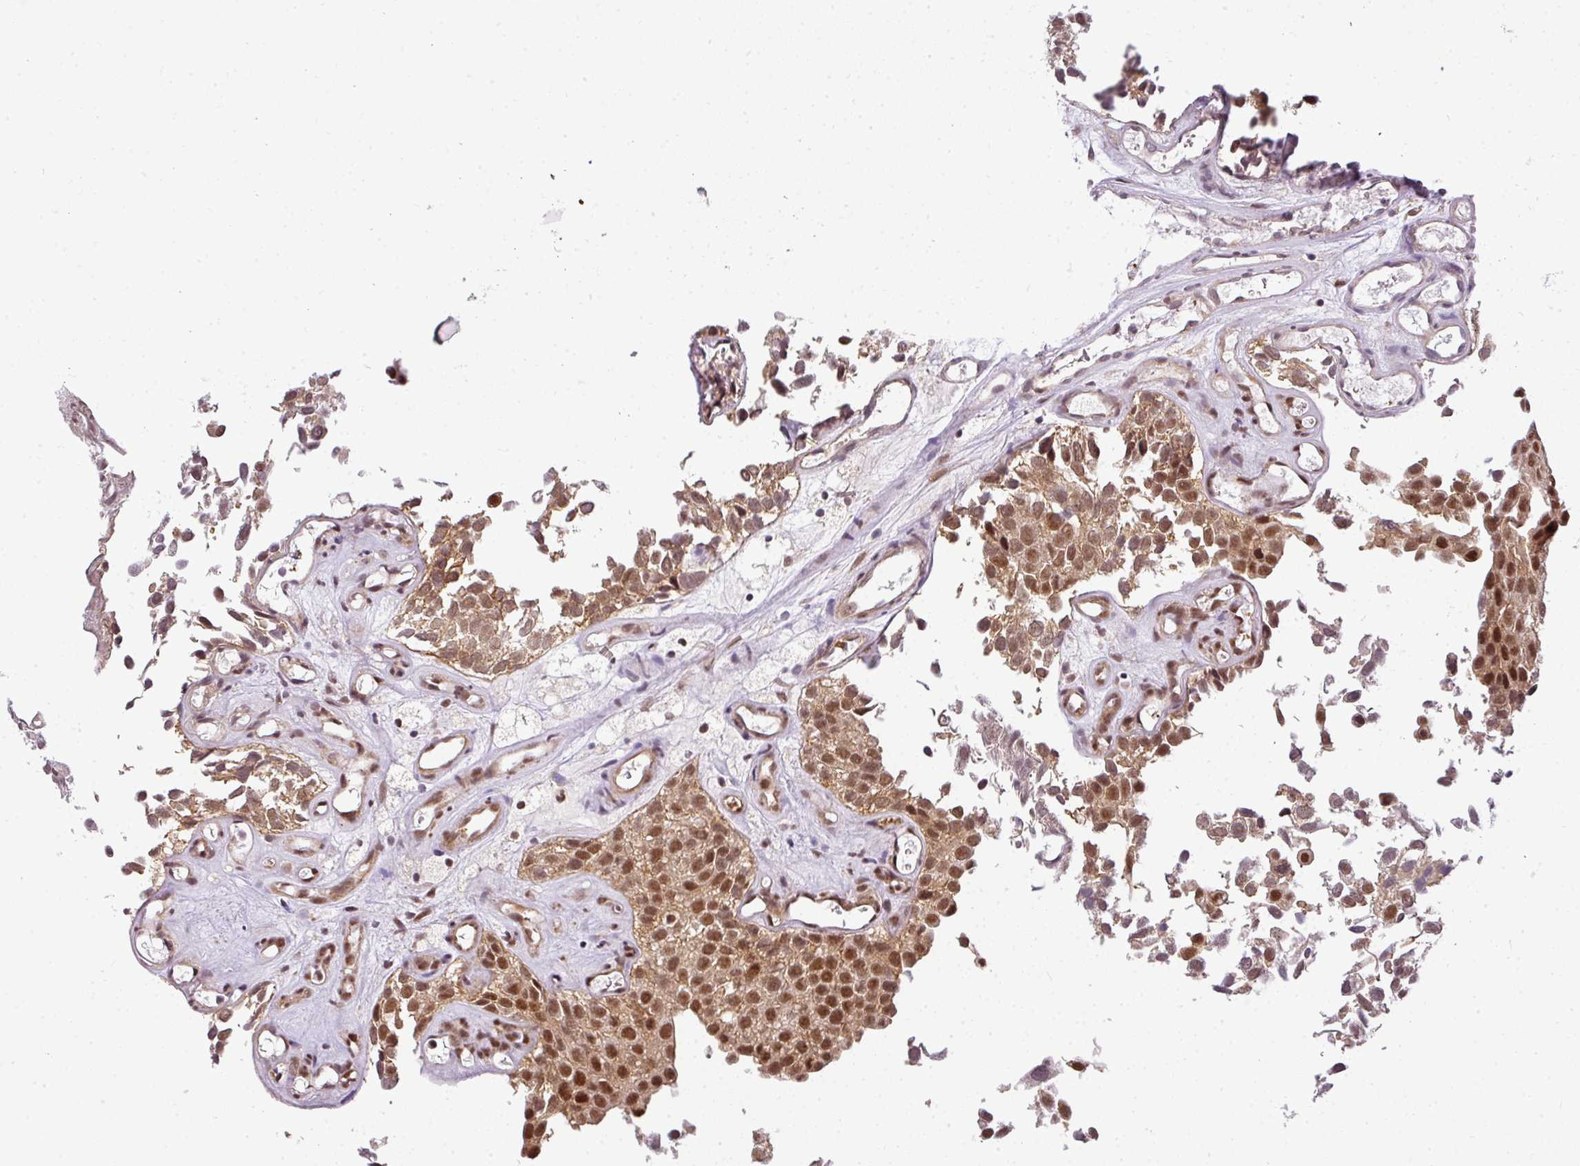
{"staining": {"intensity": "moderate", "quantity": ">75%", "location": "cytoplasmic/membranous,nuclear"}, "tissue": "urothelial cancer", "cell_type": "Tumor cells", "image_type": "cancer", "snomed": [{"axis": "morphology", "description": "Urothelial carcinoma, Low grade"}, {"axis": "topography", "description": "Urinary bladder"}], "caption": "Immunohistochemical staining of human urothelial cancer reveals medium levels of moderate cytoplasmic/membranous and nuclear expression in about >75% of tumor cells.", "gene": "C1orf226", "patient": {"sex": "male", "age": 88}}